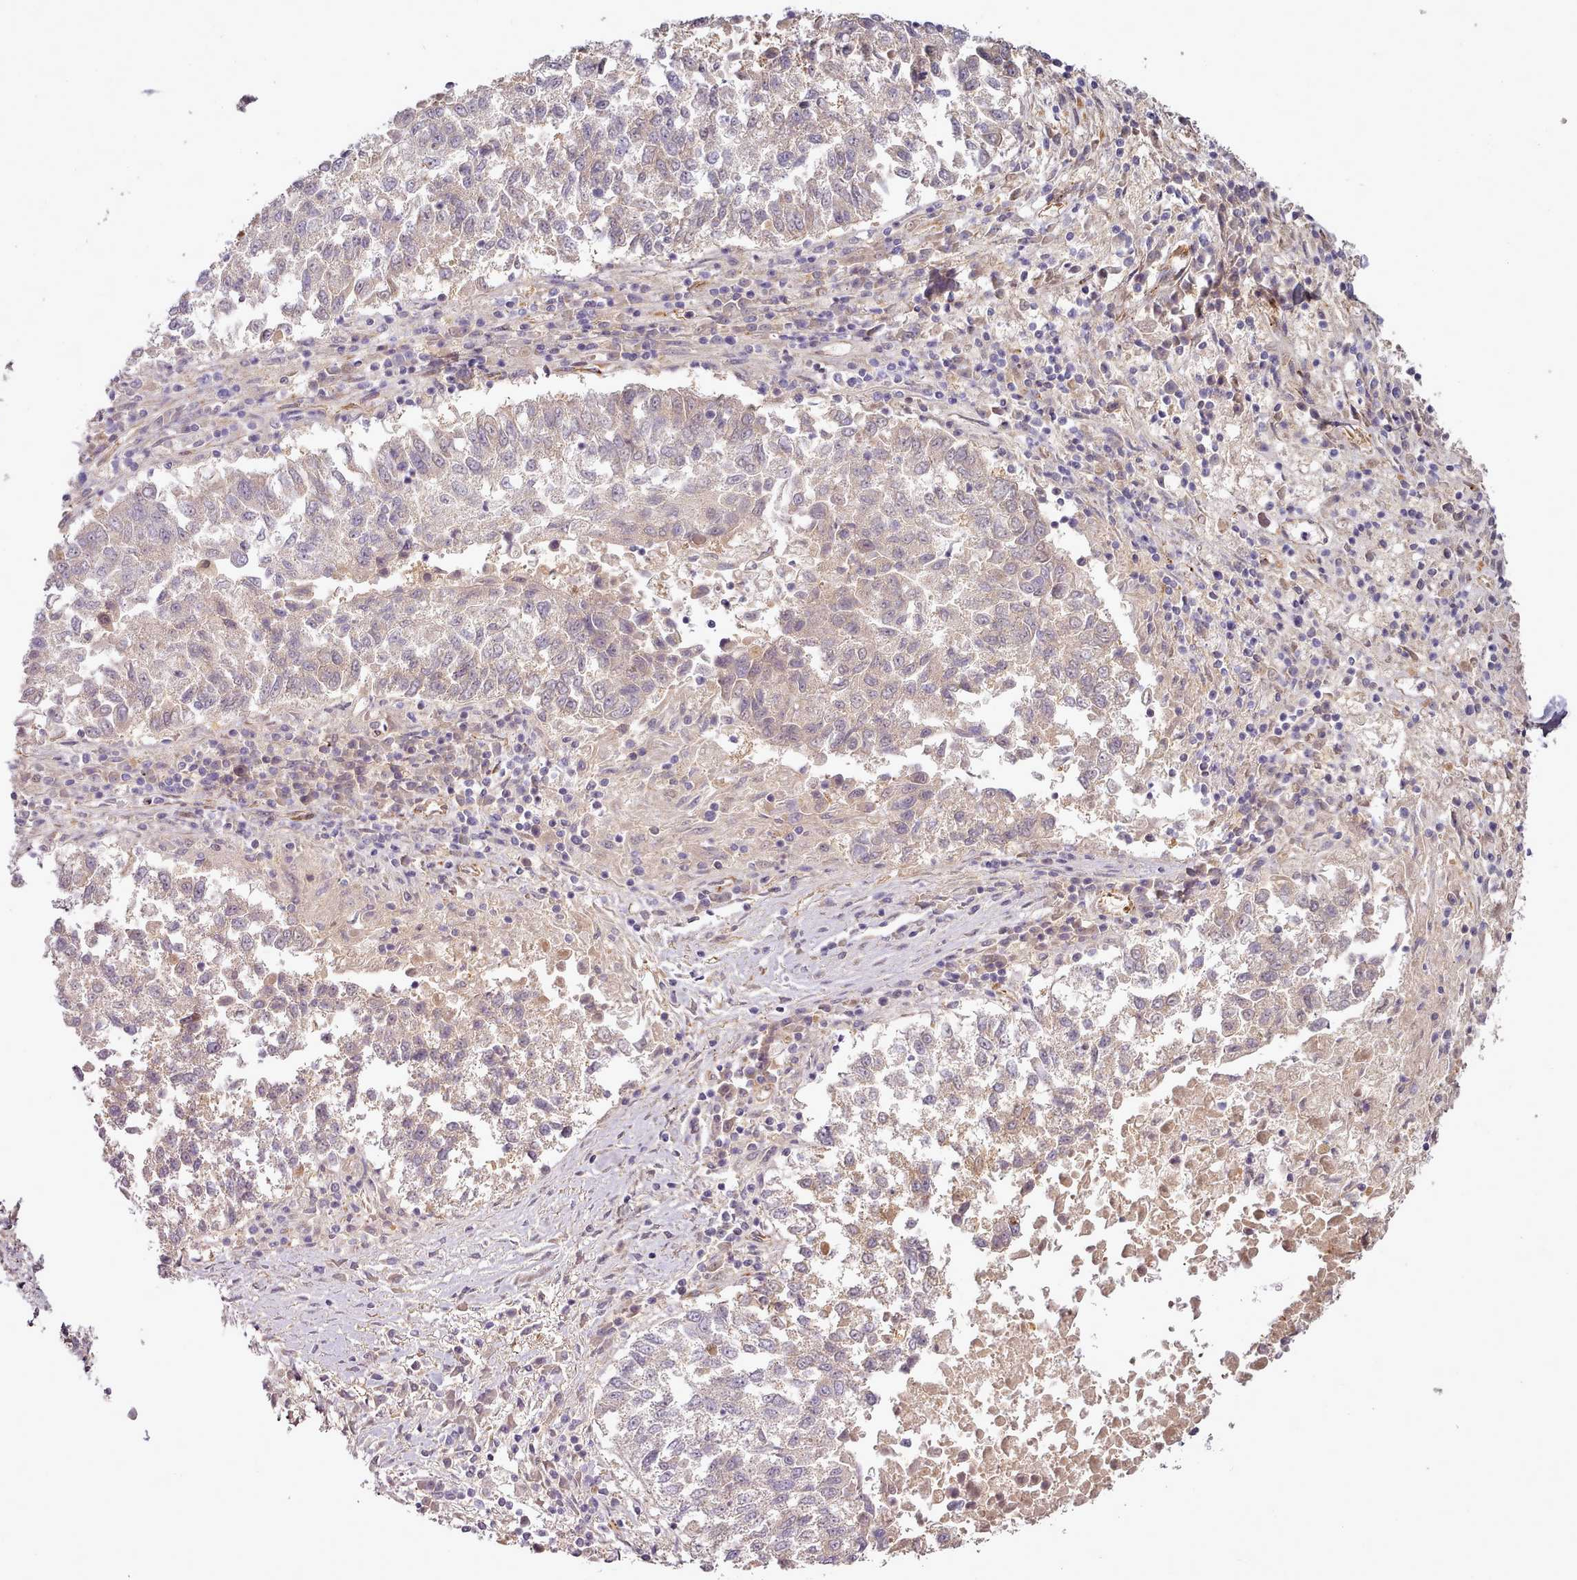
{"staining": {"intensity": "negative", "quantity": "none", "location": "none"}, "tissue": "lung cancer", "cell_type": "Tumor cells", "image_type": "cancer", "snomed": [{"axis": "morphology", "description": "Squamous cell carcinoma, NOS"}, {"axis": "topography", "description": "Lung"}], "caption": "This is an IHC micrograph of human squamous cell carcinoma (lung). There is no expression in tumor cells.", "gene": "C1QTNF5", "patient": {"sex": "male", "age": 73}}